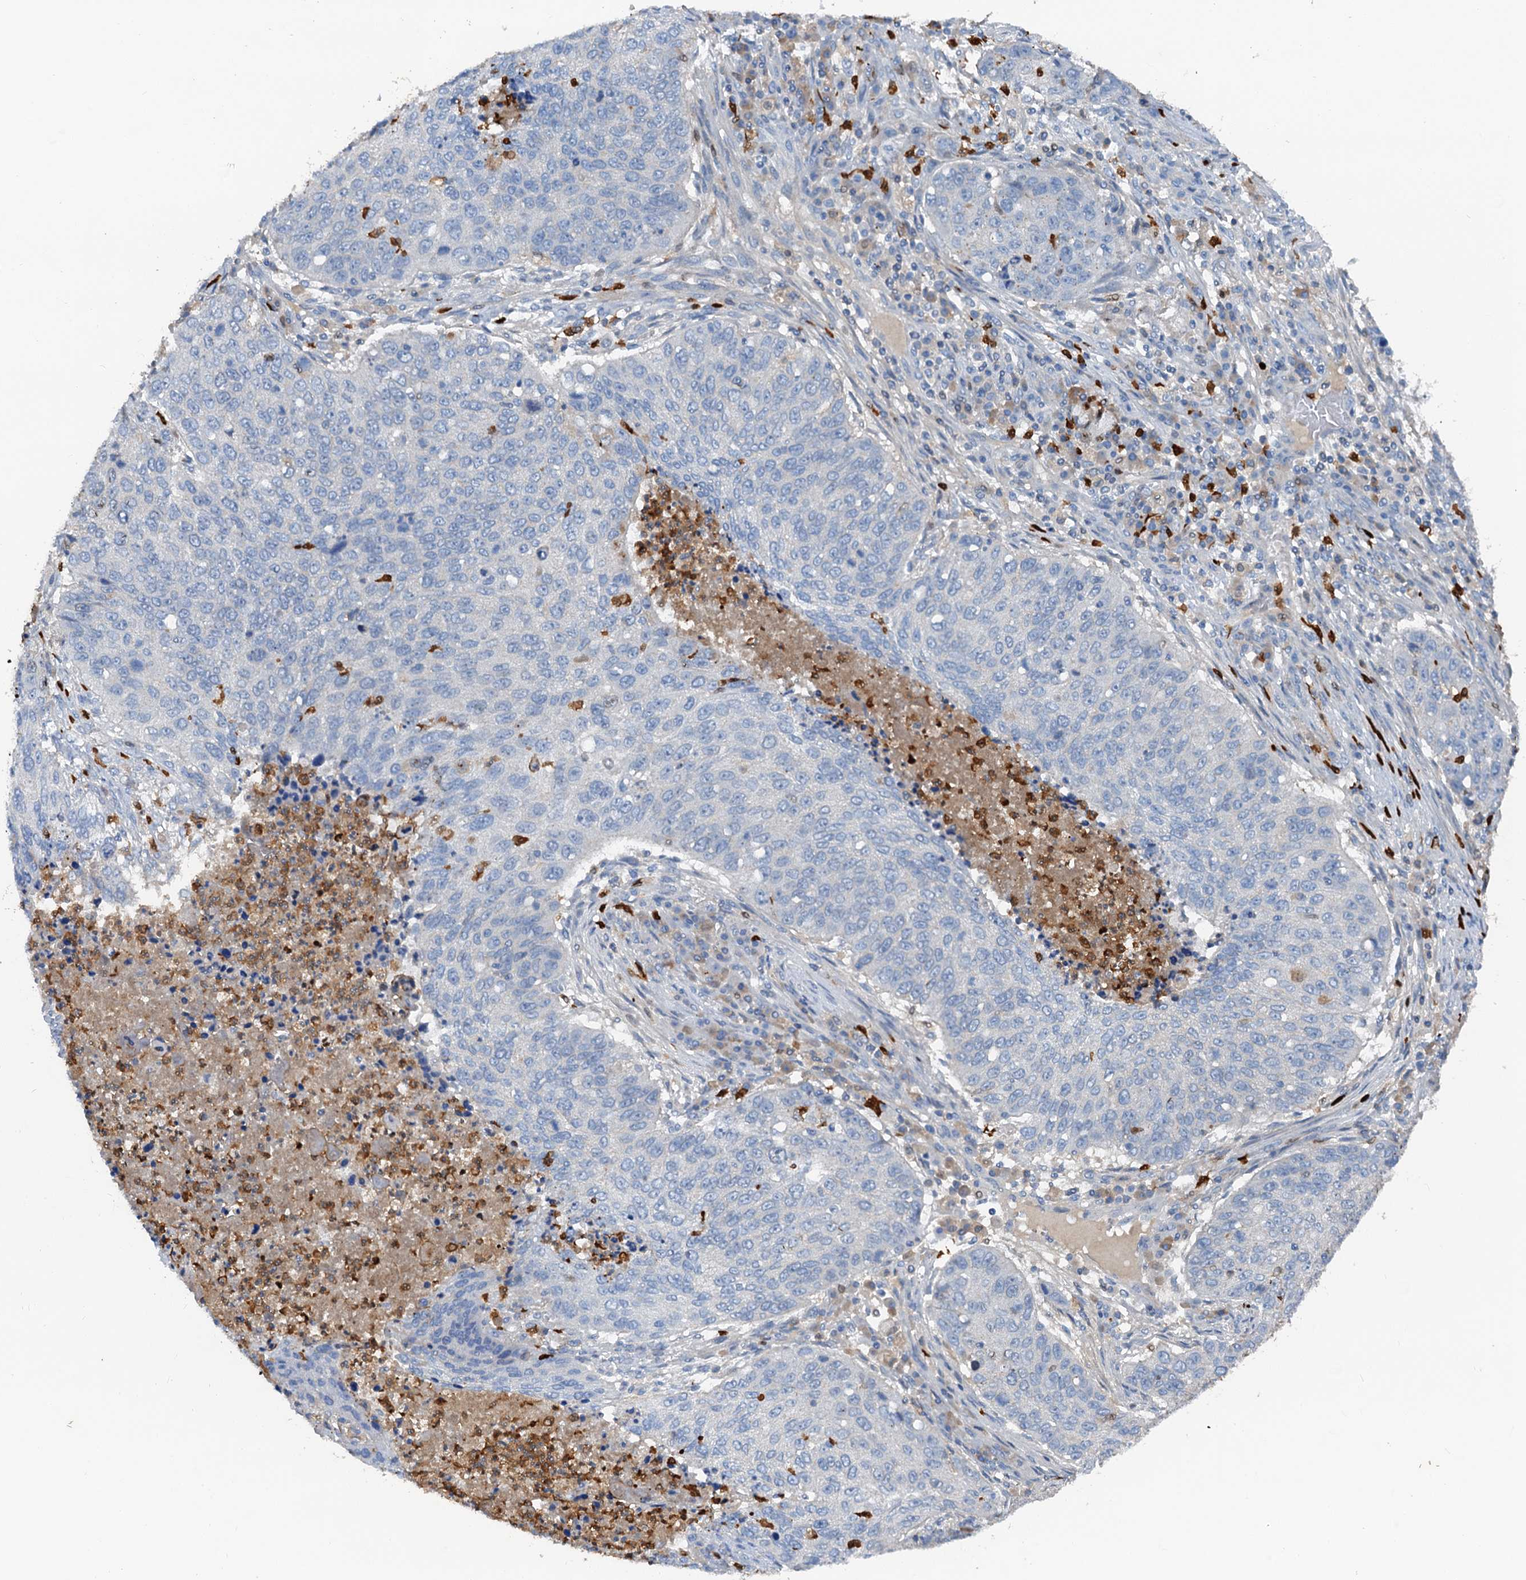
{"staining": {"intensity": "negative", "quantity": "none", "location": "none"}, "tissue": "lung cancer", "cell_type": "Tumor cells", "image_type": "cancer", "snomed": [{"axis": "morphology", "description": "Squamous cell carcinoma, NOS"}, {"axis": "topography", "description": "Lung"}], "caption": "DAB (3,3'-diaminobenzidine) immunohistochemical staining of human squamous cell carcinoma (lung) exhibits no significant expression in tumor cells.", "gene": "OTOA", "patient": {"sex": "female", "age": 63}}